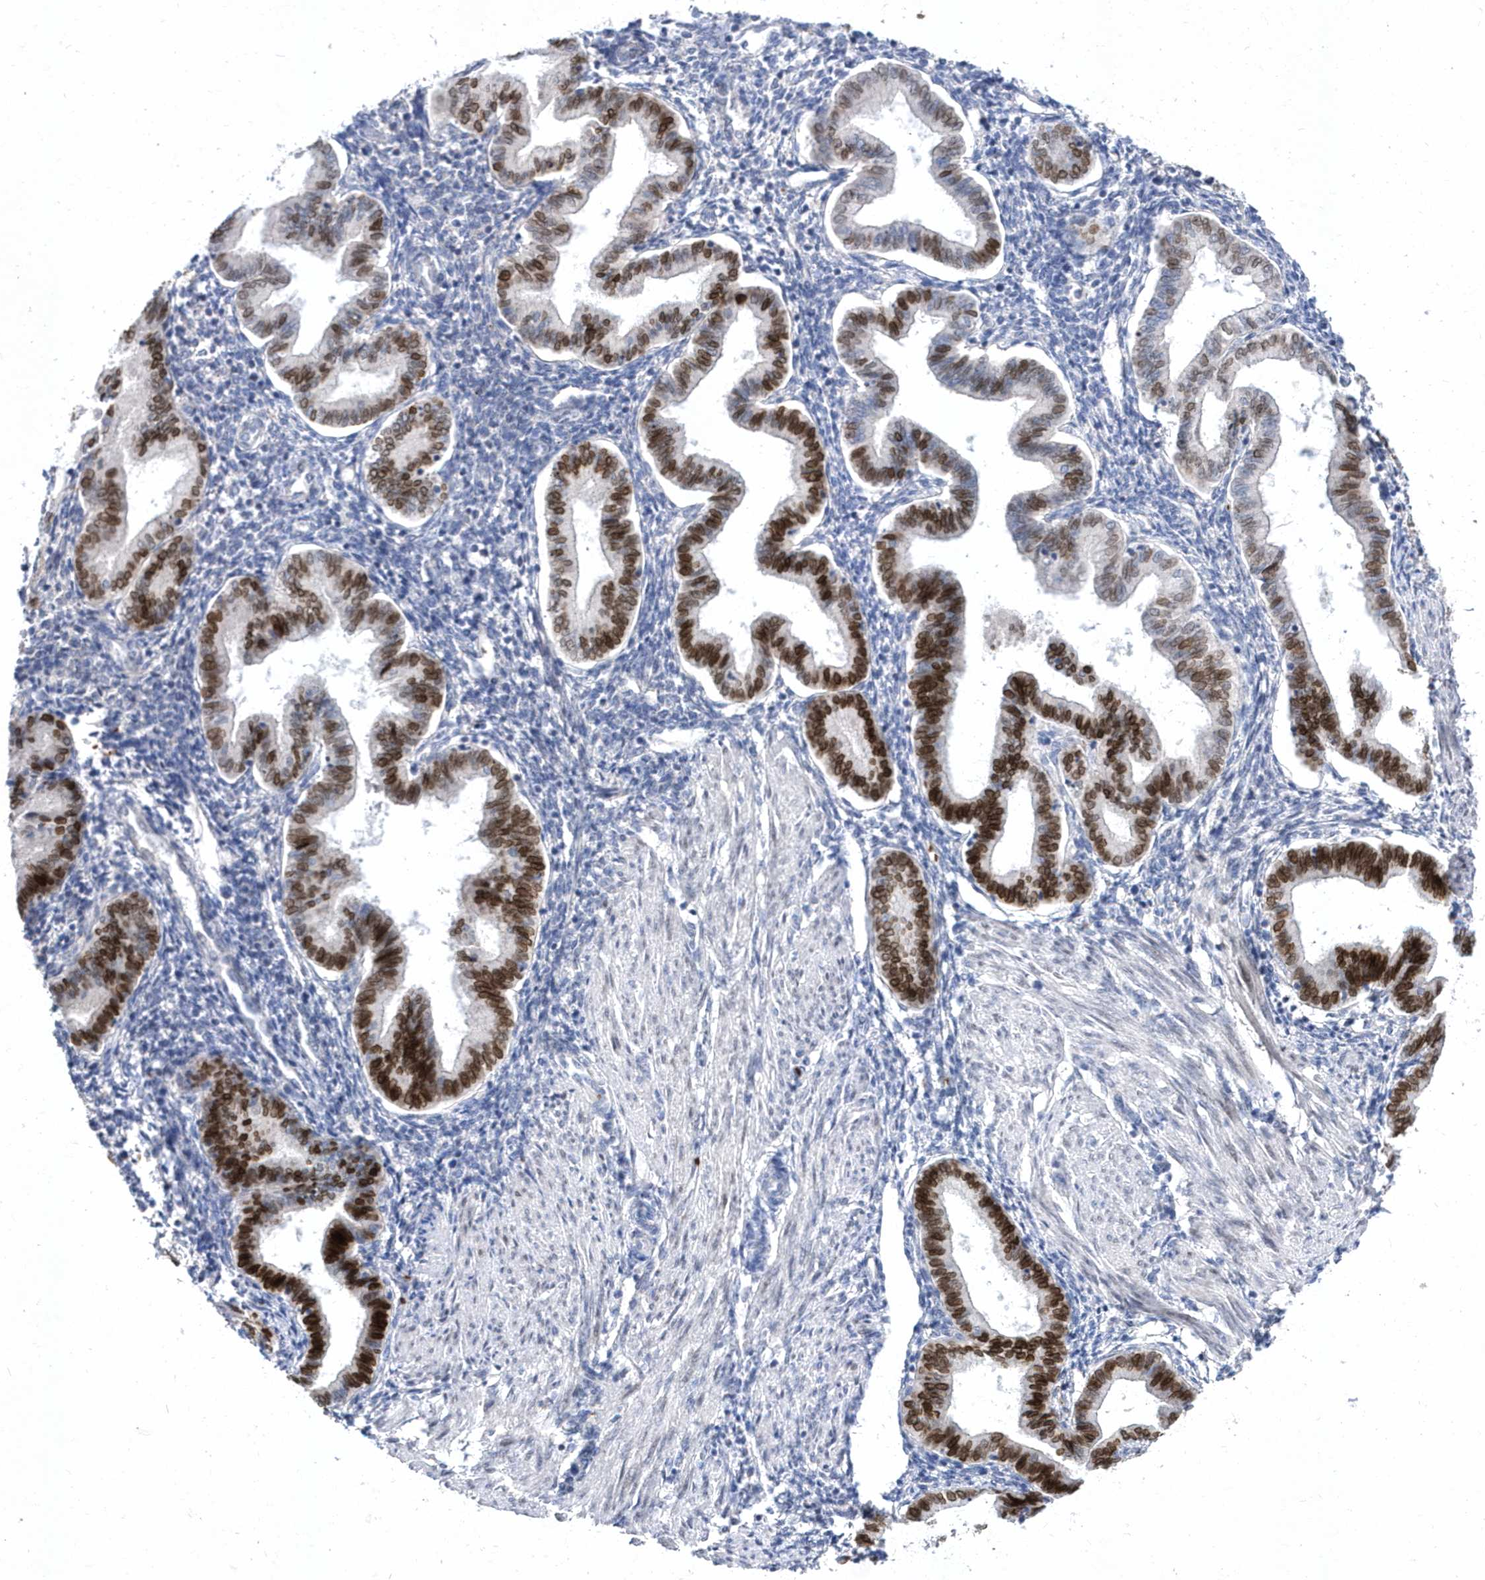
{"staining": {"intensity": "negative", "quantity": "none", "location": "none"}, "tissue": "endometrium", "cell_type": "Cells in endometrial stroma", "image_type": "normal", "snomed": [{"axis": "morphology", "description": "Normal tissue, NOS"}, {"axis": "topography", "description": "Endometrium"}], "caption": "DAB (3,3'-diaminobenzidine) immunohistochemical staining of normal human endometrium demonstrates no significant staining in cells in endometrial stroma.", "gene": "ZNF875", "patient": {"sex": "female", "age": 53}}